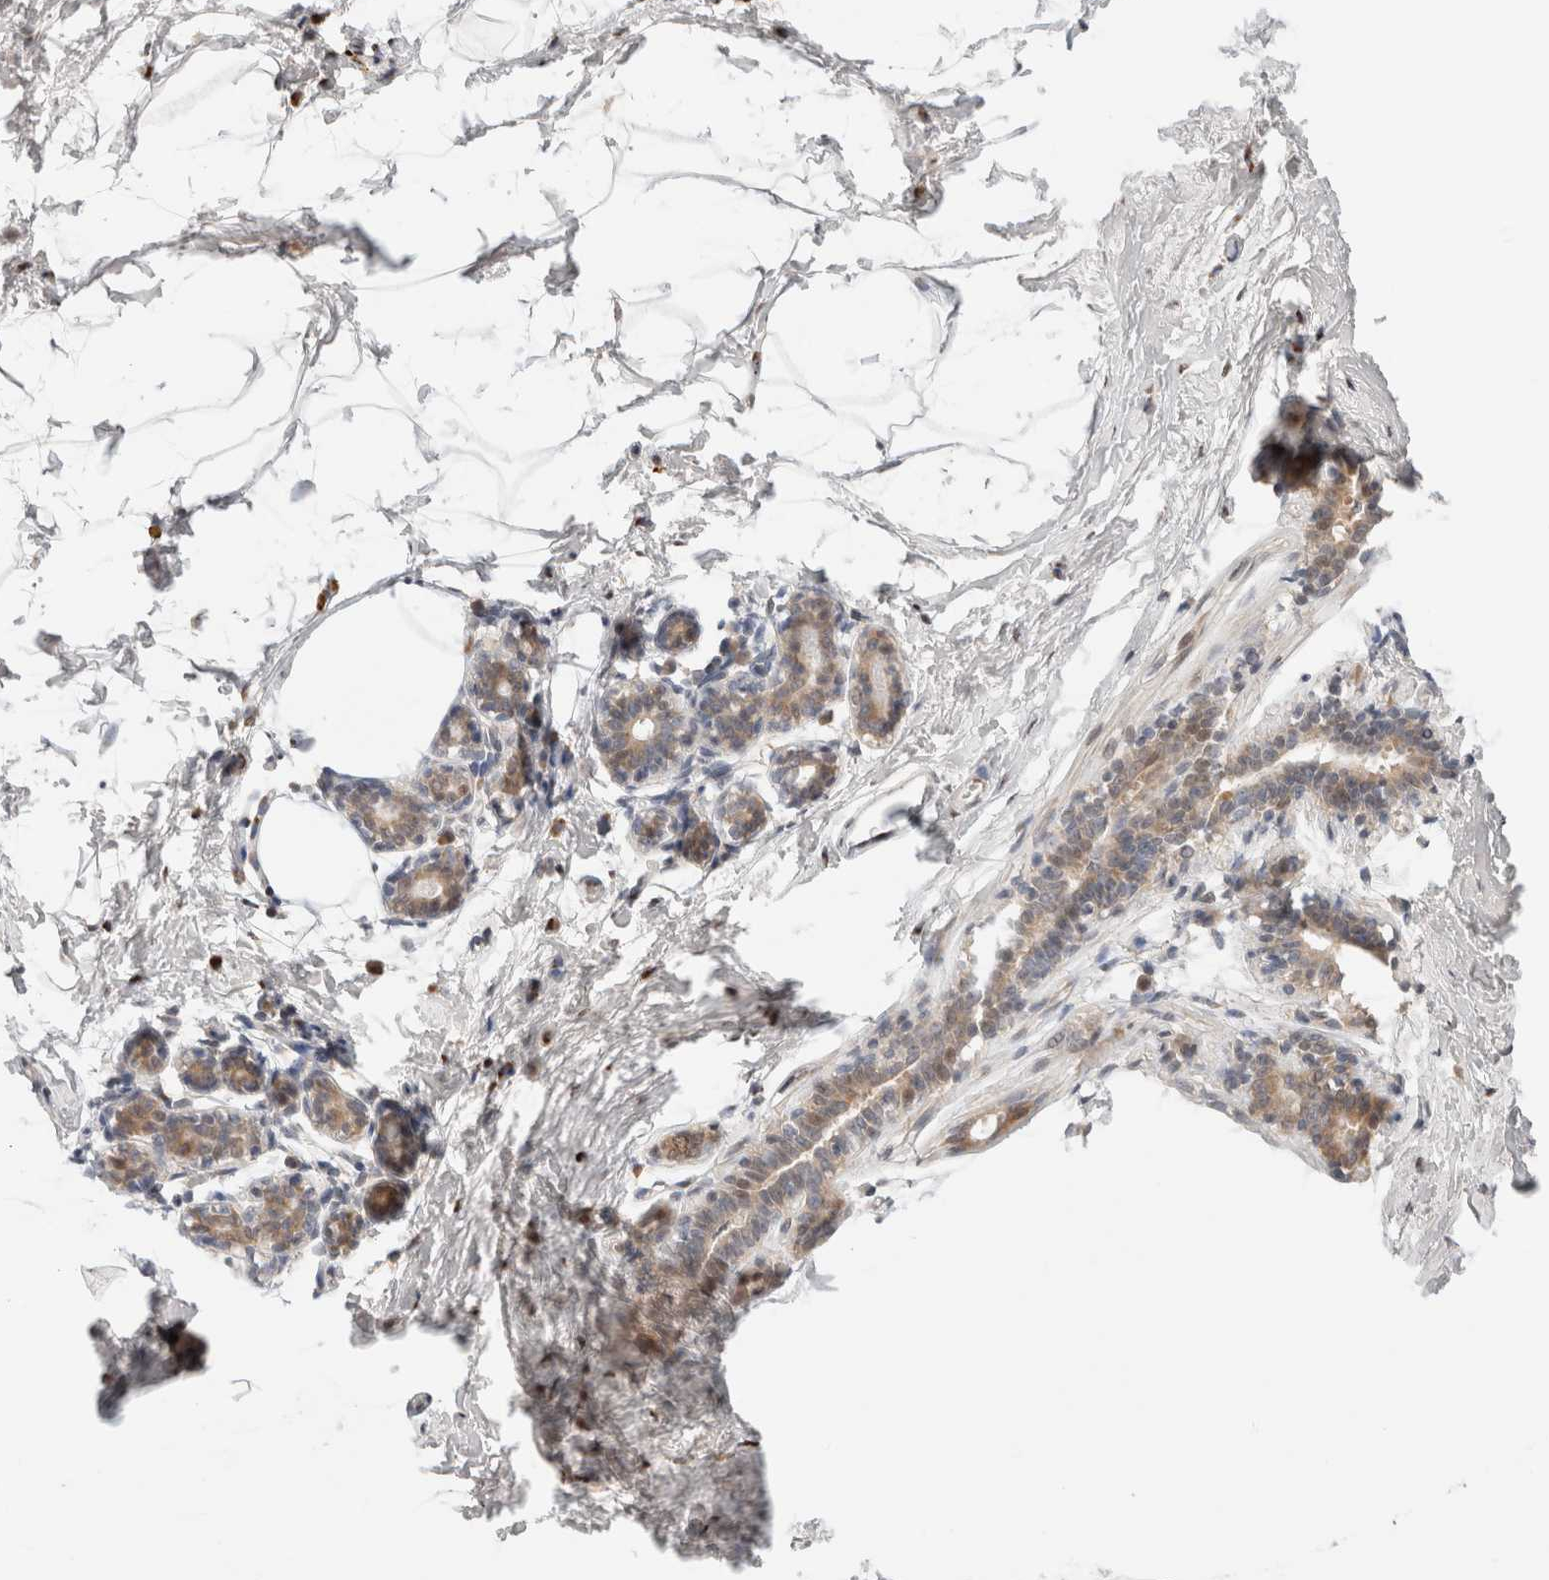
{"staining": {"intensity": "weak", "quantity": "25%-75%", "location": "cytoplasmic/membranous,nuclear"}, "tissue": "breast", "cell_type": "Adipocytes", "image_type": "normal", "snomed": [{"axis": "morphology", "description": "Normal tissue, NOS"}, {"axis": "topography", "description": "Breast"}], "caption": "Protein expression analysis of benign breast reveals weak cytoplasmic/membranous,nuclear staining in about 25%-75% of adipocytes.", "gene": "ERI3", "patient": {"sex": "female", "age": 62}}